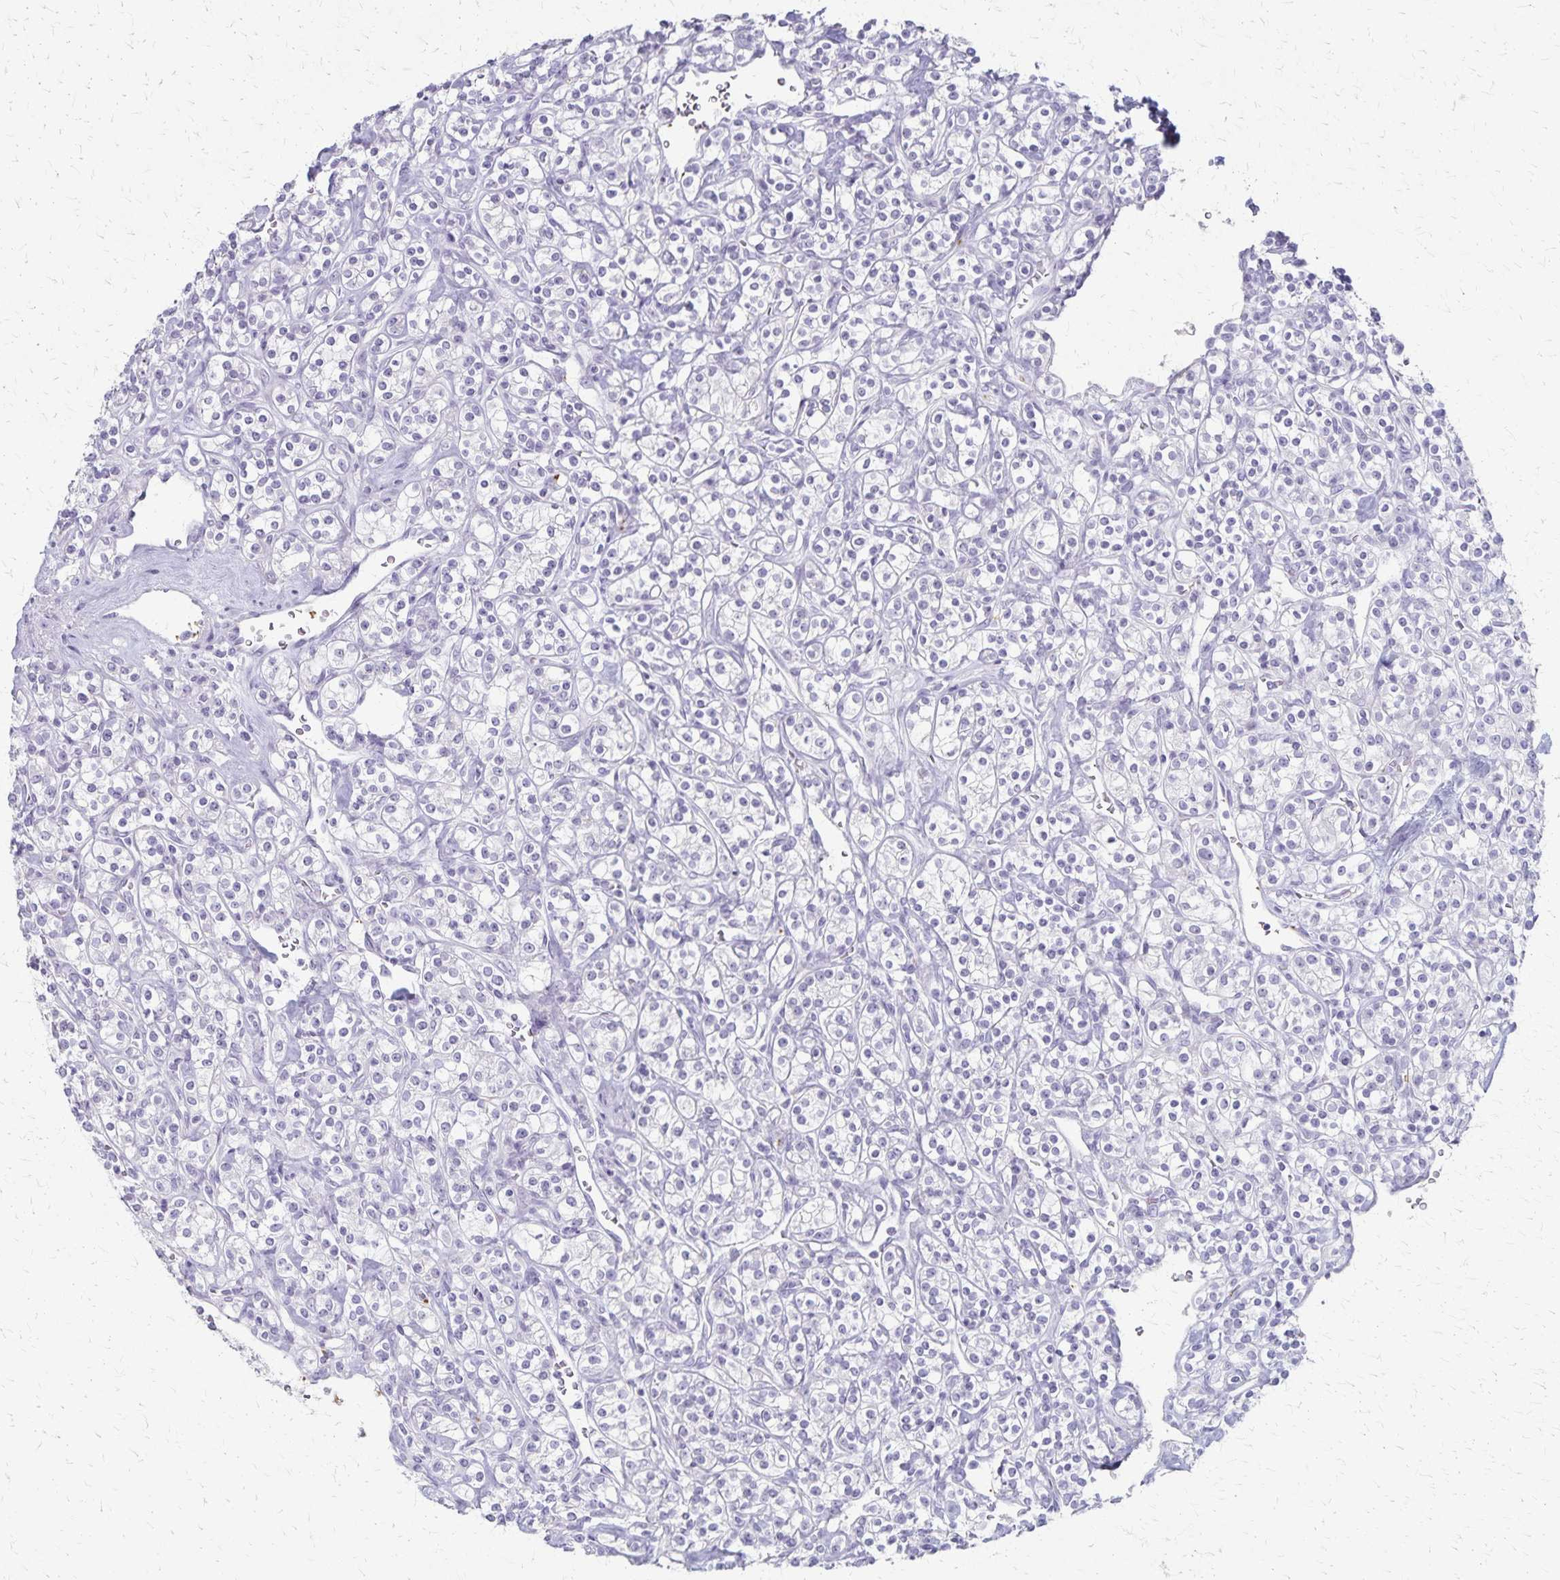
{"staining": {"intensity": "negative", "quantity": "none", "location": "none"}, "tissue": "renal cancer", "cell_type": "Tumor cells", "image_type": "cancer", "snomed": [{"axis": "morphology", "description": "Adenocarcinoma, NOS"}, {"axis": "topography", "description": "Kidney"}], "caption": "This is a histopathology image of immunohistochemistry (IHC) staining of adenocarcinoma (renal), which shows no staining in tumor cells.", "gene": "RASL10B", "patient": {"sex": "male", "age": 77}}